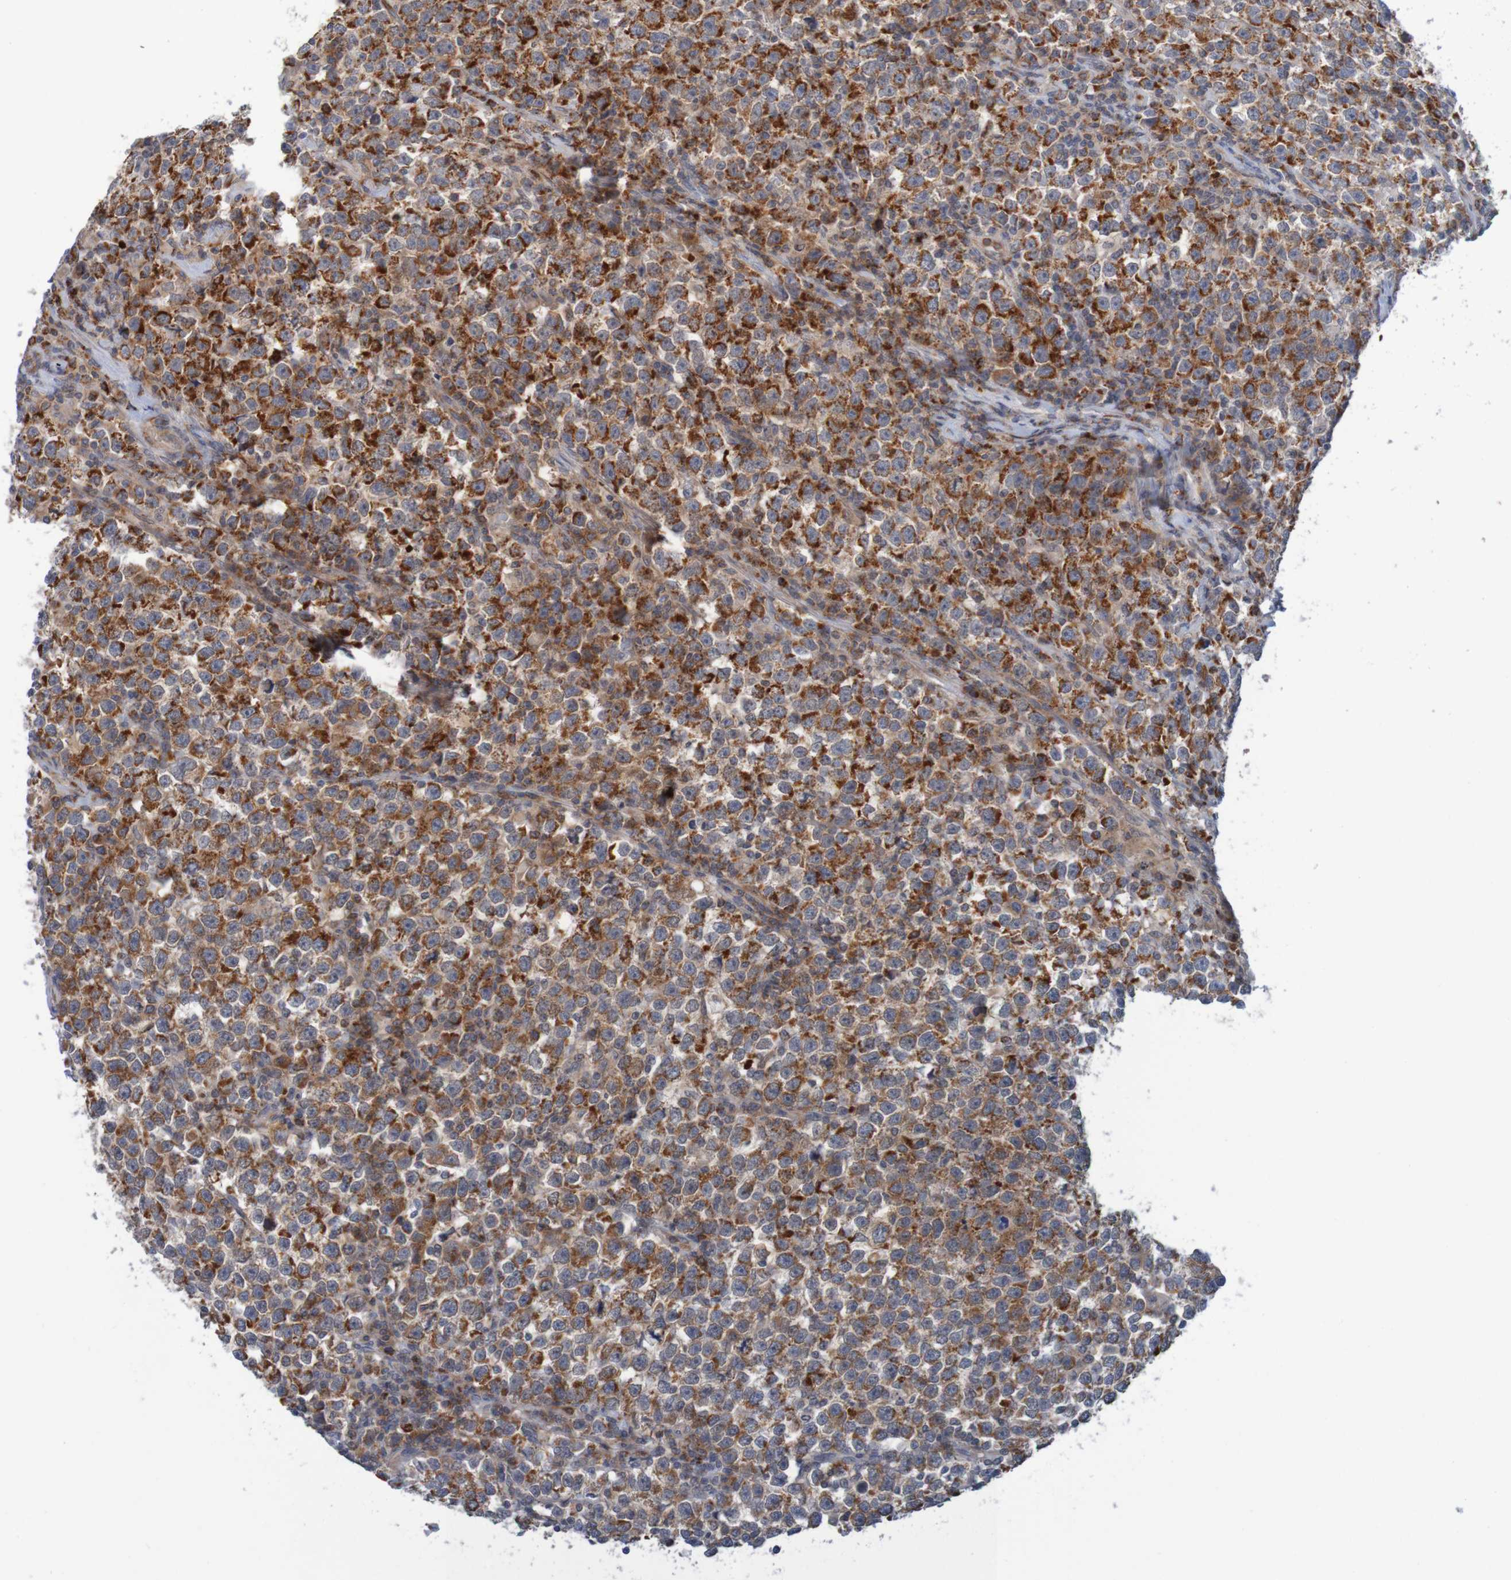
{"staining": {"intensity": "strong", "quantity": ">75%", "location": "cytoplasmic/membranous"}, "tissue": "testis cancer", "cell_type": "Tumor cells", "image_type": "cancer", "snomed": [{"axis": "morphology", "description": "Seminoma, NOS"}, {"axis": "topography", "description": "Testis"}], "caption": "Immunohistochemistry of testis seminoma displays high levels of strong cytoplasmic/membranous staining in approximately >75% of tumor cells.", "gene": "NAV2", "patient": {"sex": "male", "age": 43}}